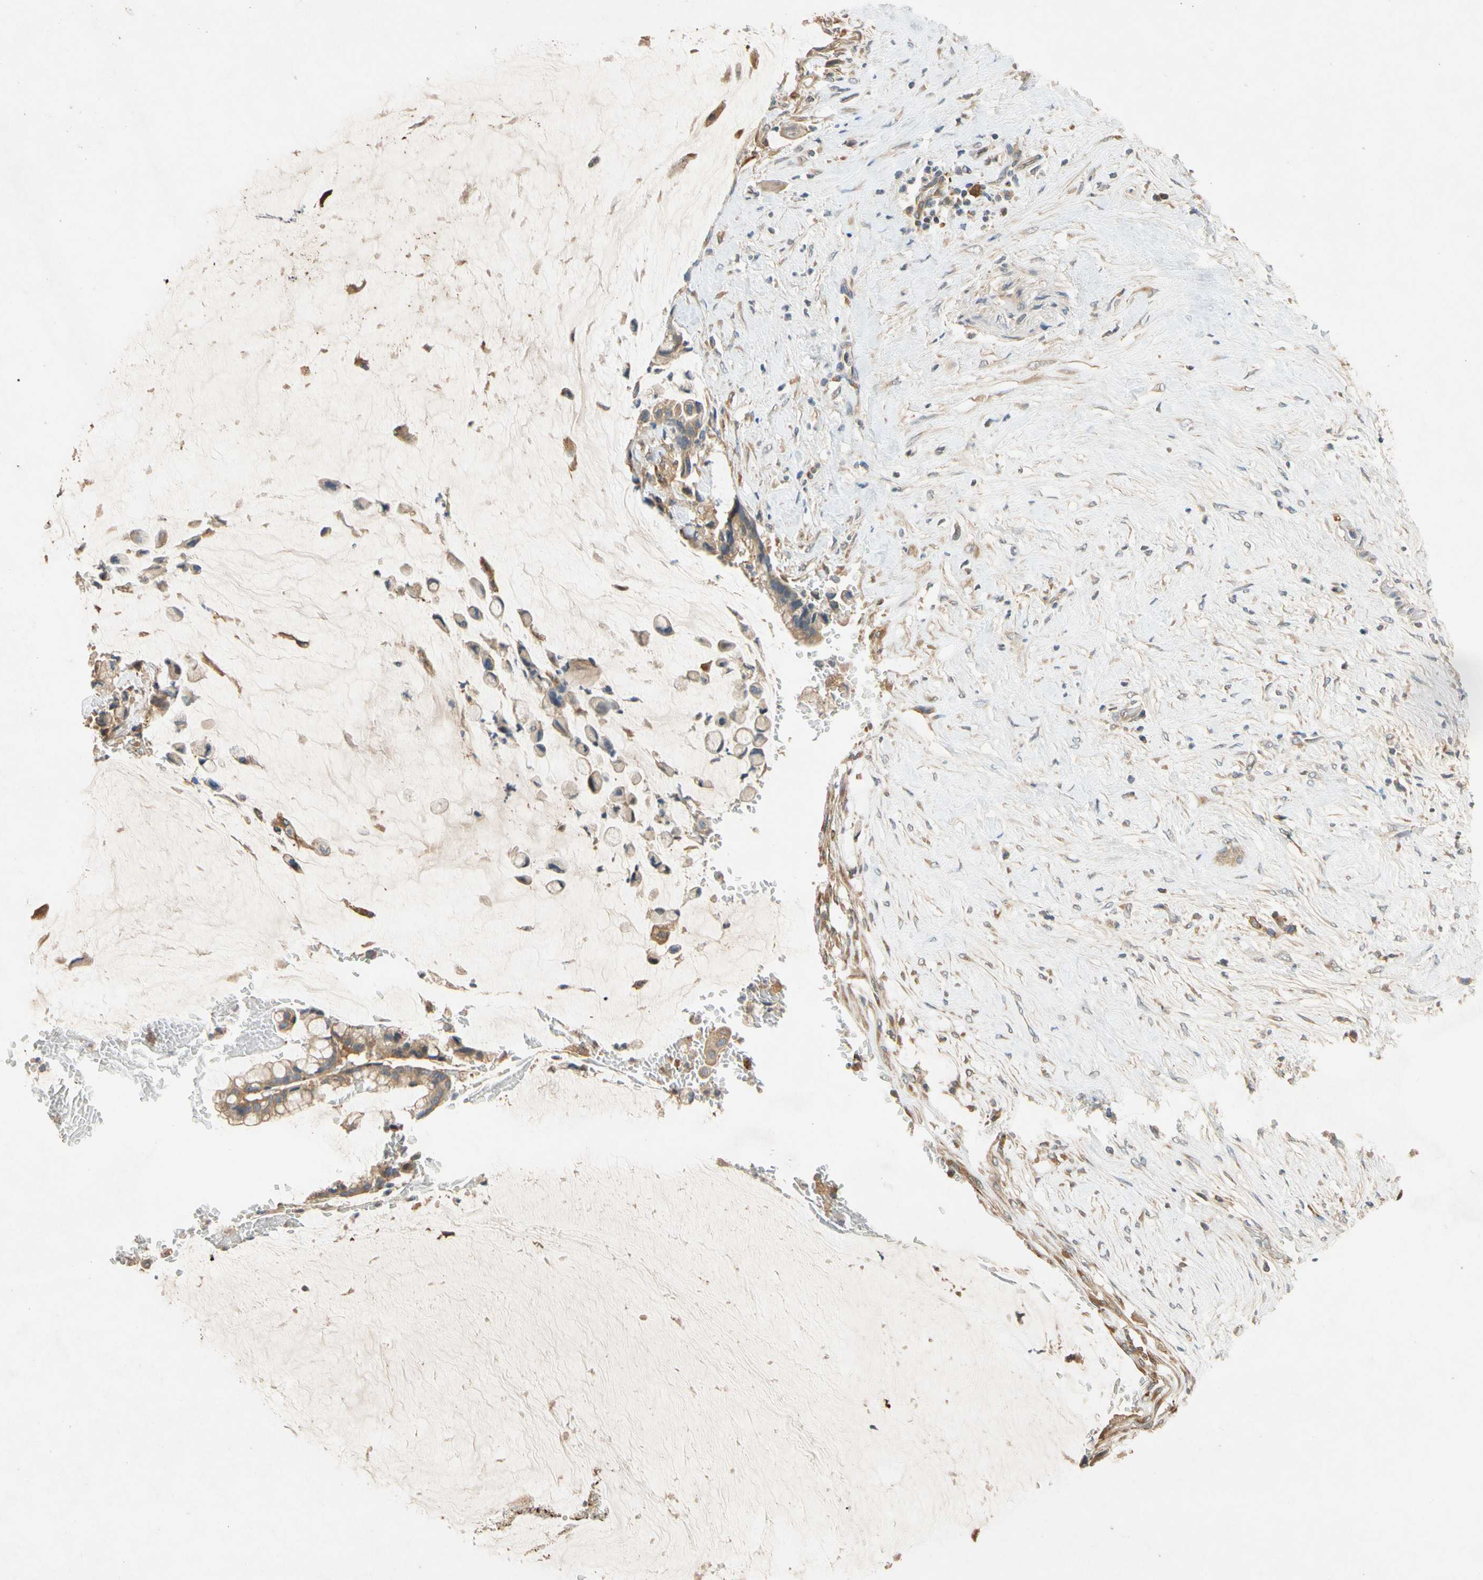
{"staining": {"intensity": "moderate", "quantity": "25%-75%", "location": "cytoplasmic/membranous"}, "tissue": "pancreatic cancer", "cell_type": "Tumor cells", "image_type": "cancer", "snomed": [{"axis": "morphology", "description": "Adenocarcinoma, NOS"}, {"axis": "topography", "description": "Pancreas"}], "caption": "Immunohistochemical staining of adenocarcinoma (pancreatic) shows medium levels of moderate cytoplasmic/membranous positivity in about 25%-75% of tumor cells.", "gene": "USP46", "patient": {"sex": "male", "age": 41}}